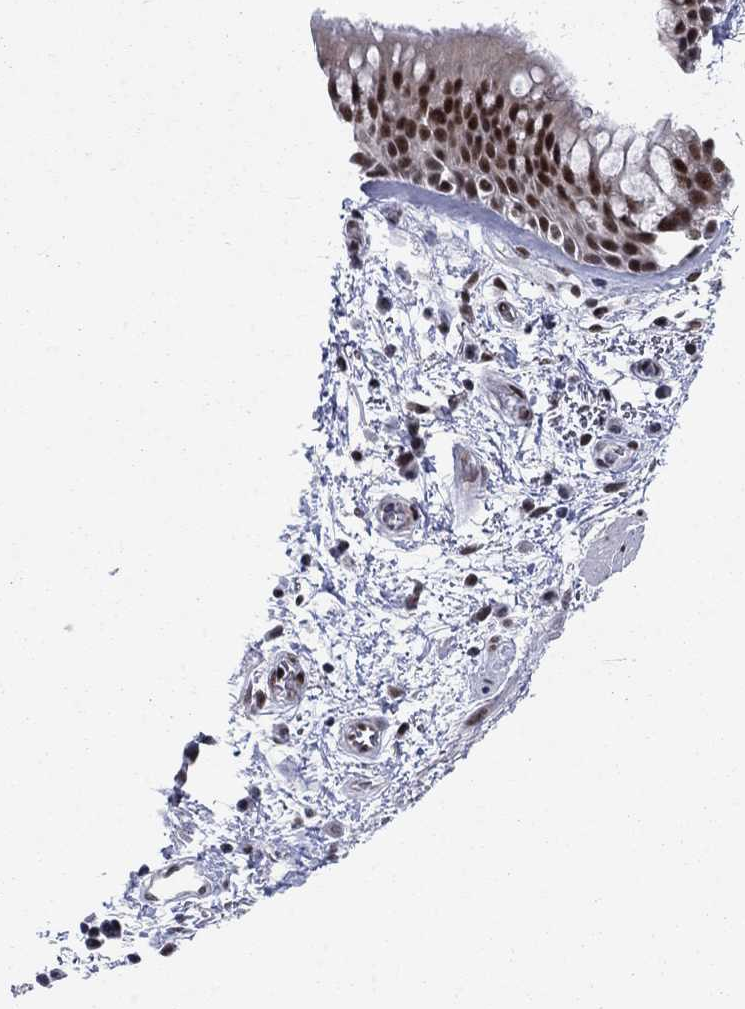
{"staining": {"intensity": "strong", "quantity": "25%-75%", "location": "nuclear"}, "tissue": "bronchus", "cell_type": "Respiratory epithelial cells", "image_type": "normal", "snomed": [{"axis": "morphology", "description": "Normal tissue, NOS"}, {"axis": "topography", "description": "Bronchus"}, {"axis": "topography", "description": "Lung"}], "caption": "High-power microscopy captured an immunohistochemistry (IHC) photomicrograph of unremarkable bronchus, revealing strong nuclear positivity in approximately 25%-75% of respiratory epithelial cells. Using DAB (3,3'-diaminobenzidine) (brown) and hematoxylin (blue) stains, captured at high magnification using brightfield microscopy.", "gene": "FYTTD1", "patient": {"sex": "female", "age": 57}}